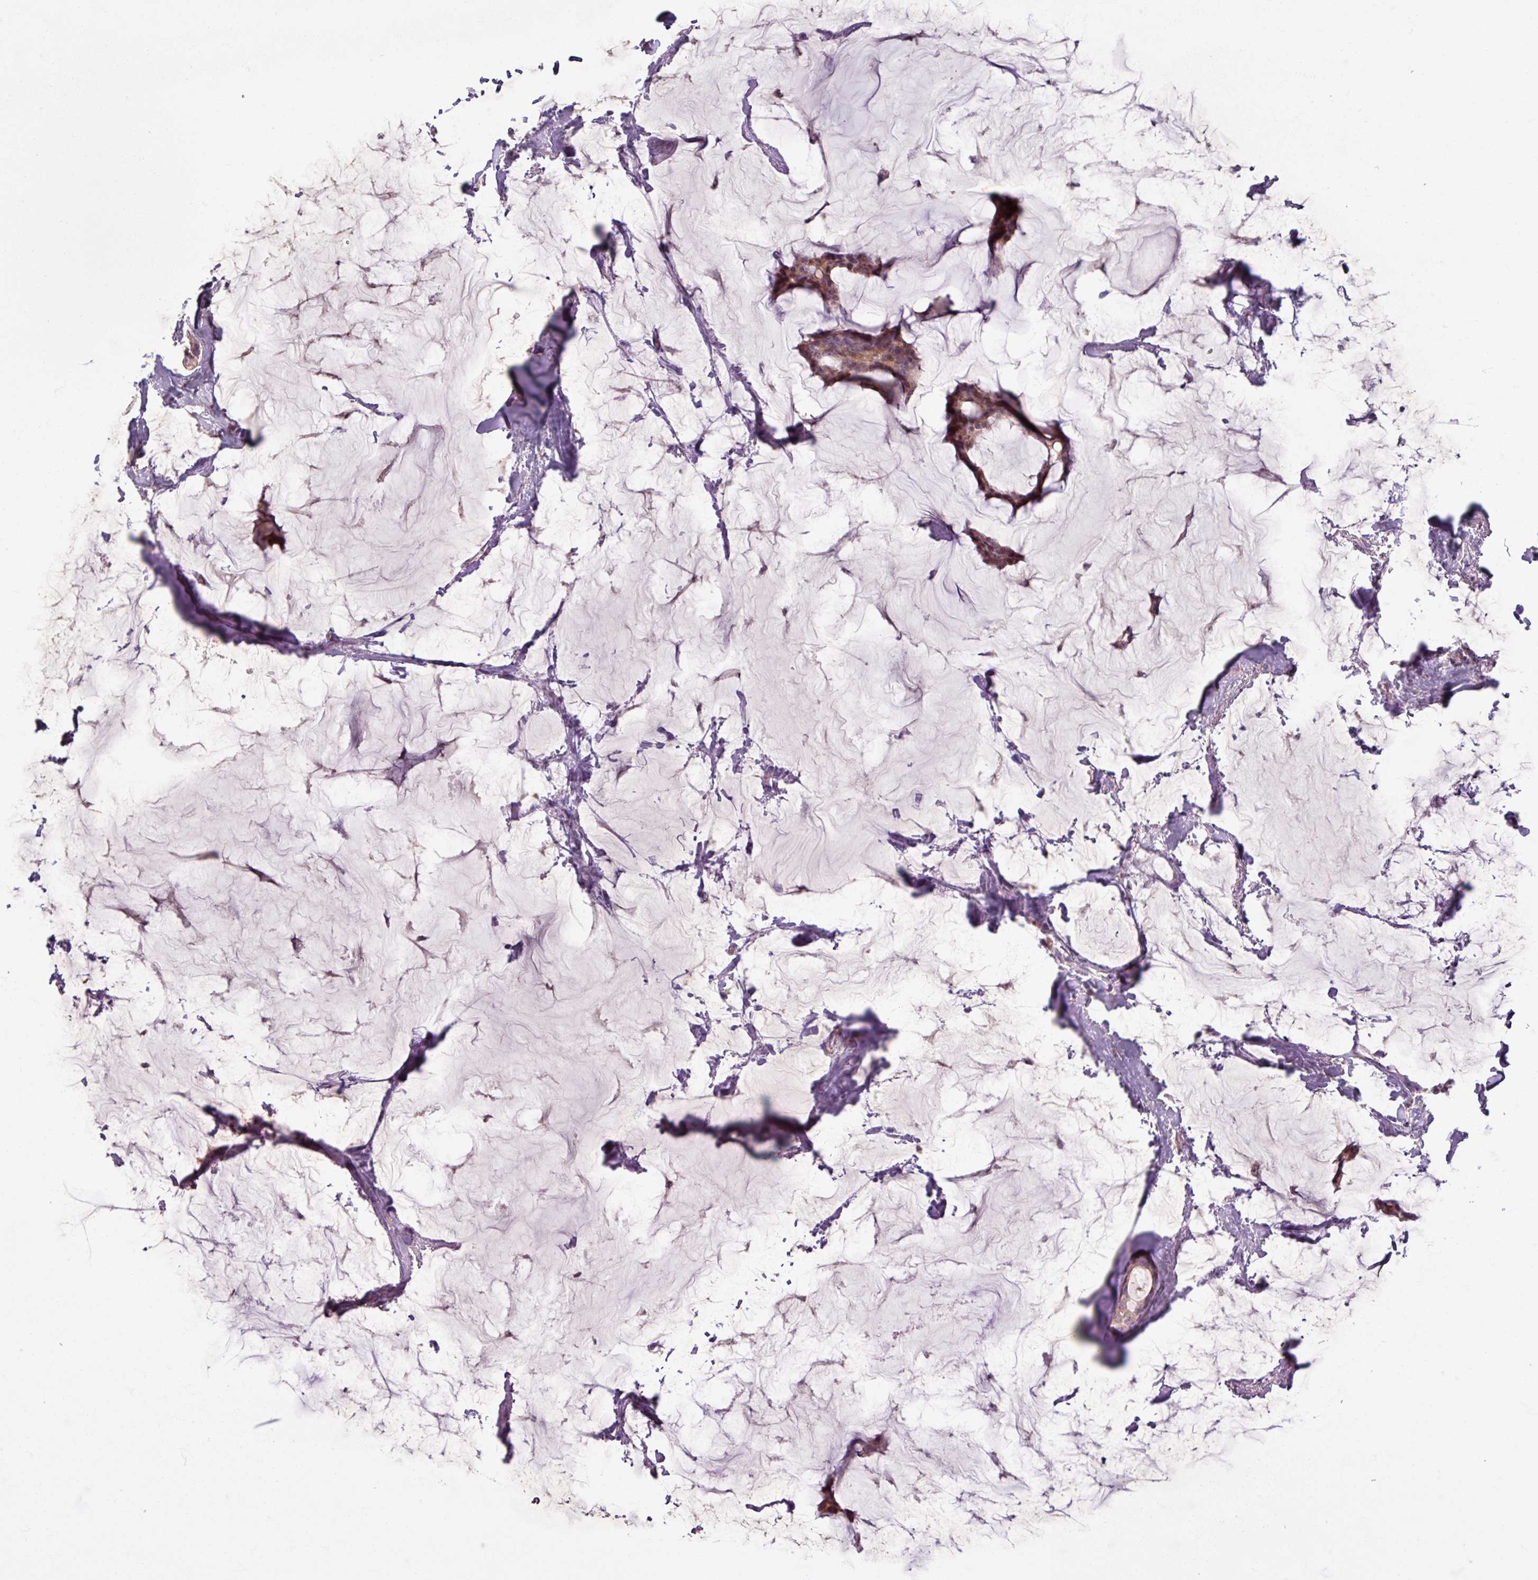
{"staining": {"intensity": "weak", "quantity": ">75%", "location": "cytoplasmic/membranous,nuclear"}, "tissue": "breast cancer", "cell_type": "Tumor cells", "image_type": "cancer", "snomed": [{"axis": "morphology", "description": "Duct carcinoma"}, {"axis": "topography", "description": "Breast"}], "caption": "This is an image of immunohistochemistry staining of breast cancer, which shows weak expression in the cytoplasmic/membranous and nuclear of tumor cells.", "gene": "OGFOD3", "patient": {"sex": "female", "age": 93}}